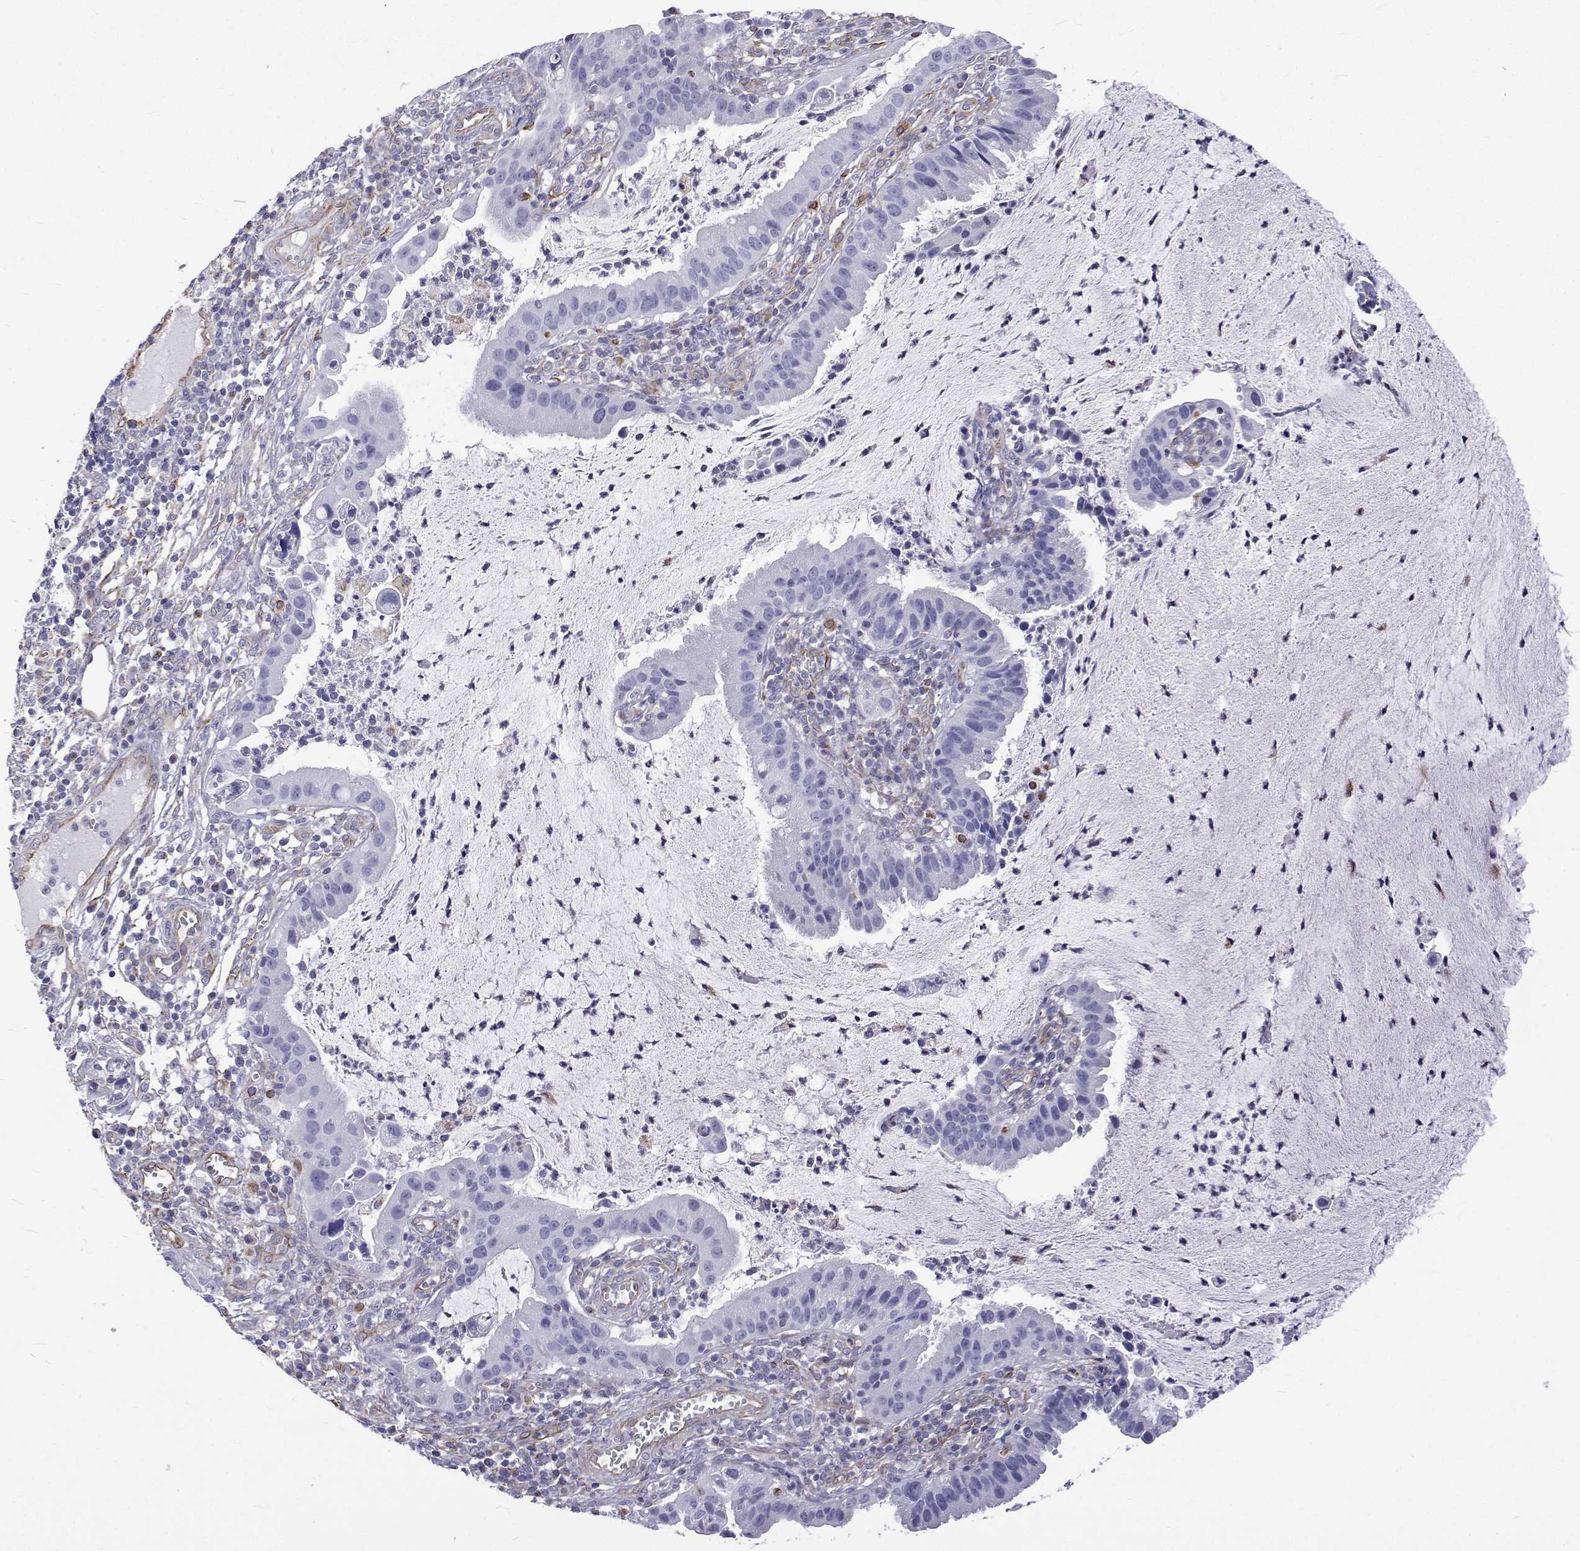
{"staining": {"intensity": "negative", "quantity": "none", "location": "none"}, "tissue": "cervical cancer", "cell_type": "Tumor cells", "image_type": "cancer", "snomed": [{"axis": "morphology", "description": "Adenocarcinoma, NOS"}, {"axis": "topography", "description": "Cervix"}], "caption": "IHC micrograph of neoplastic tissue: human cervical cancer (adenocarcinoma) stained with DAB demonstrates no significant protein staining in tumor cells. (DAB IHC visualized using brightfield microscopy, high magnification).", "gene": "OPRPN", "patient": {"sex": "female", "age": 34}}